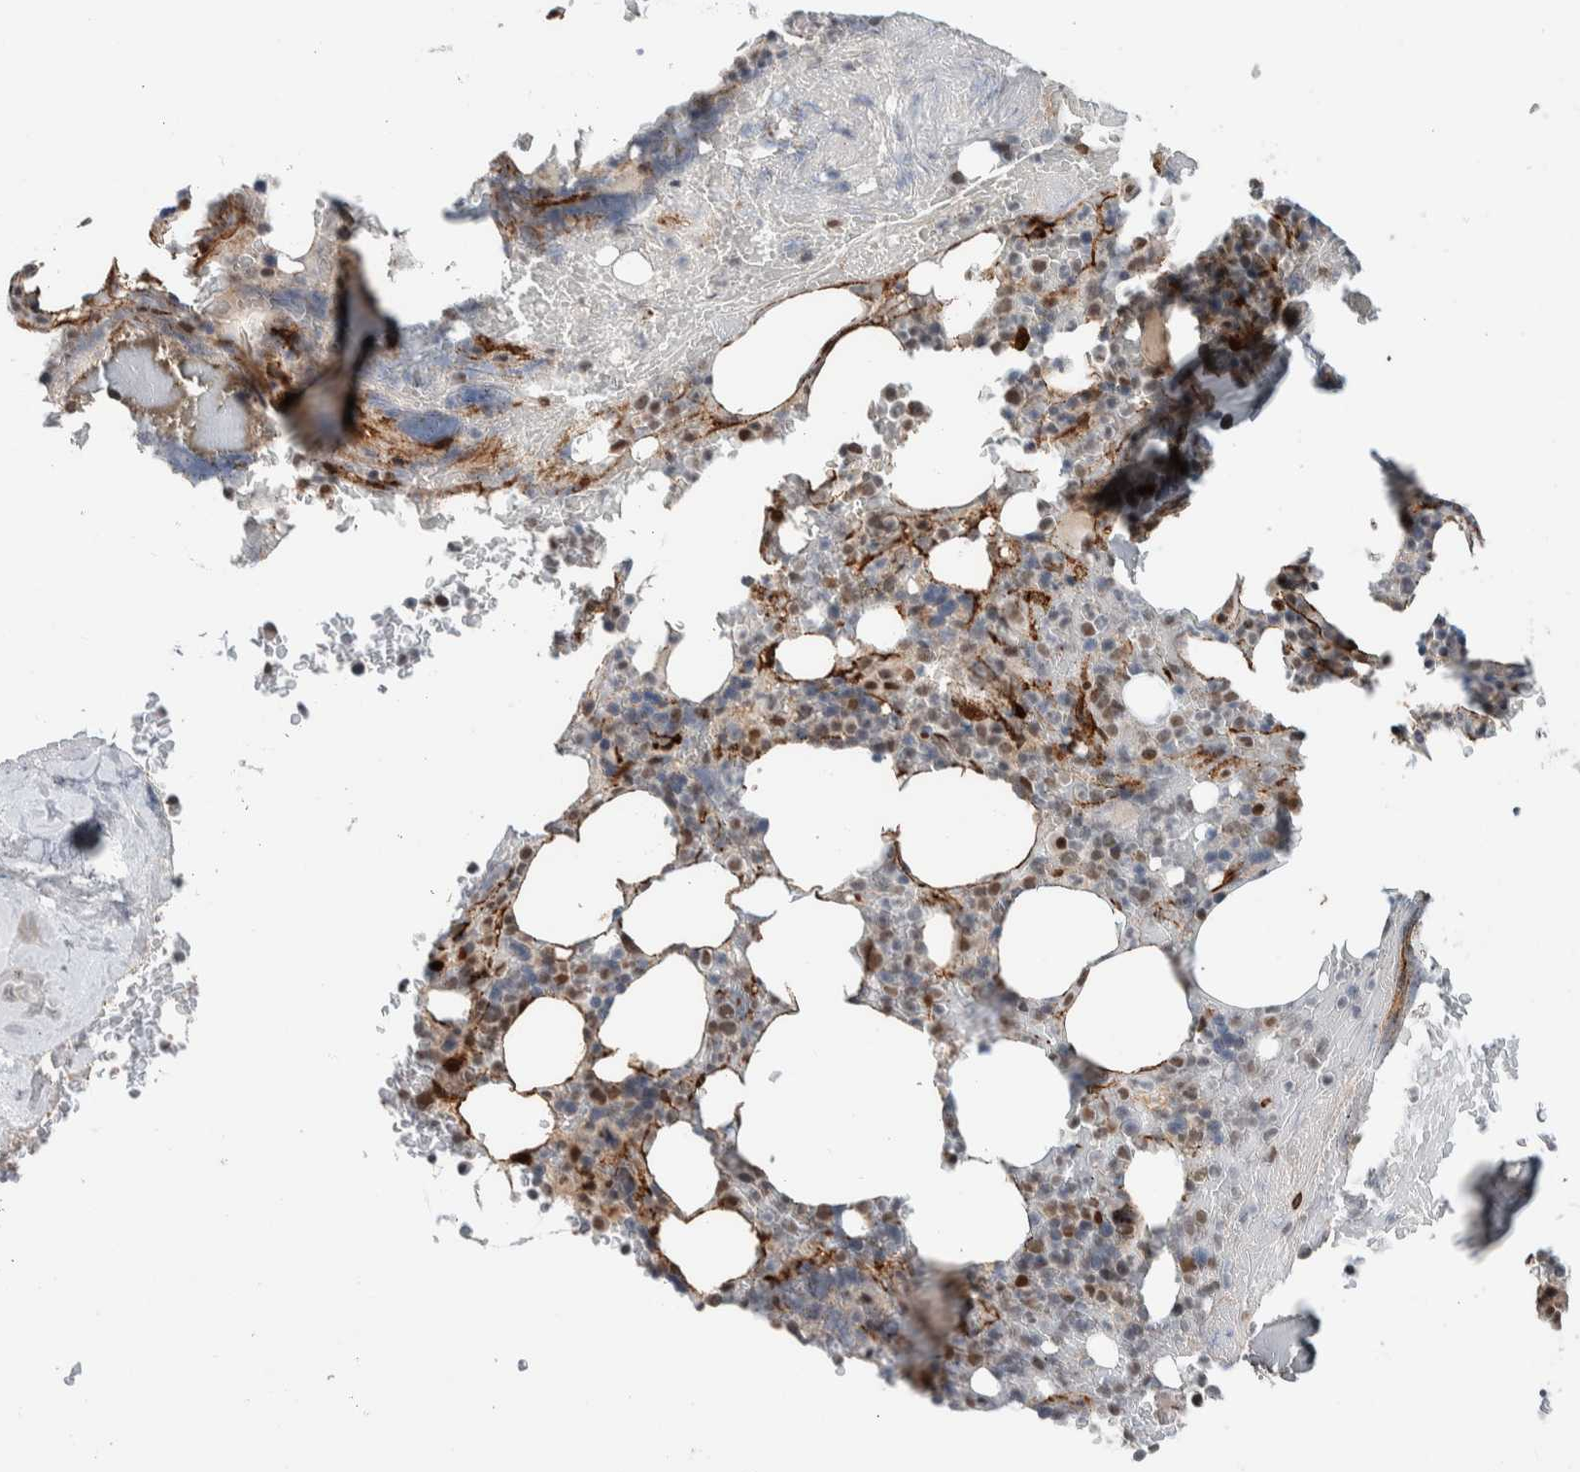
{"staining": {"intensity": "moderate", "quantity": "<25%", "location": "nuclear"}, "tissue": "bone marrow", "cell_type": "Hematopoietic cells", "image_type": "normal", "snomed": [{"axis": "morphology", "description": "Normal tissue, NOS"}, {"axis": "topography", "description": "Bone marrow"}], "caption": "Immunohistochemistry (IHC) image of benign bone marrow: human bone marrow stained using IHC shows low levels of moderate protein expression localized specifically in the nuclear of hematopoietic cells, appearing as a nuclear brown color.", "gene": "TNRC18", "patient": {"sex": "female", "age": 66}}